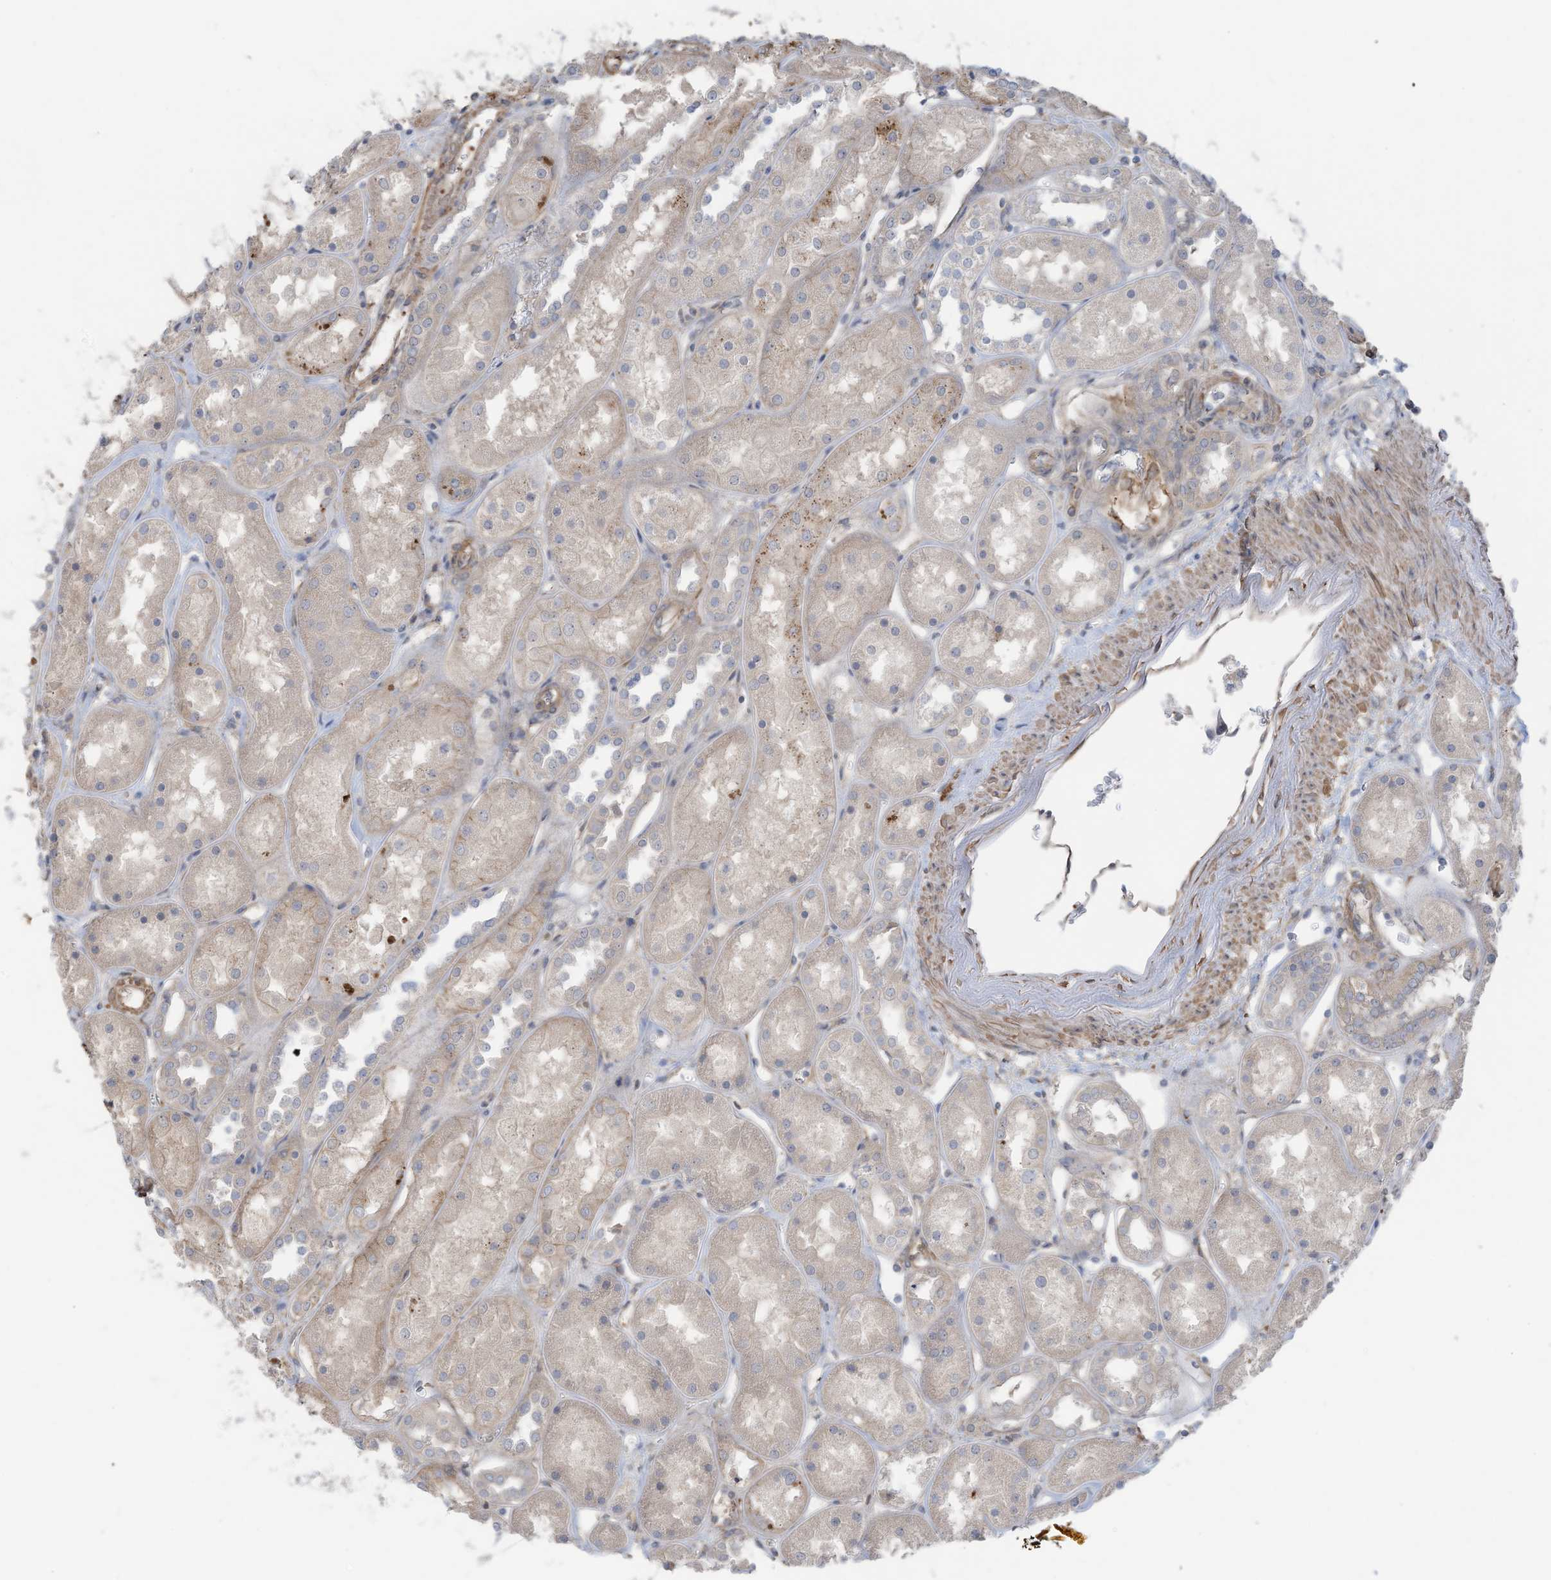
{"staining": {"intensity": "weak", "quantity": ">75%", "location": "cytoplasmic/membranous"}, "tissue": "kidney", "cell_type": "Cells in glomeruli", "image_type": "normal", "snomed": [{"axis": "morphology", "description": "Normal tissue, NOS"}, {"axis": "topography", "description": "Kidney"}], "caption": "A brown stain labels weak cytoplasmic/membranous positivity of a protein in cells in glomeruli of normal human kidney.", "gene": "SLC17A7", "patient": {"sex": "male", "age": 70}}